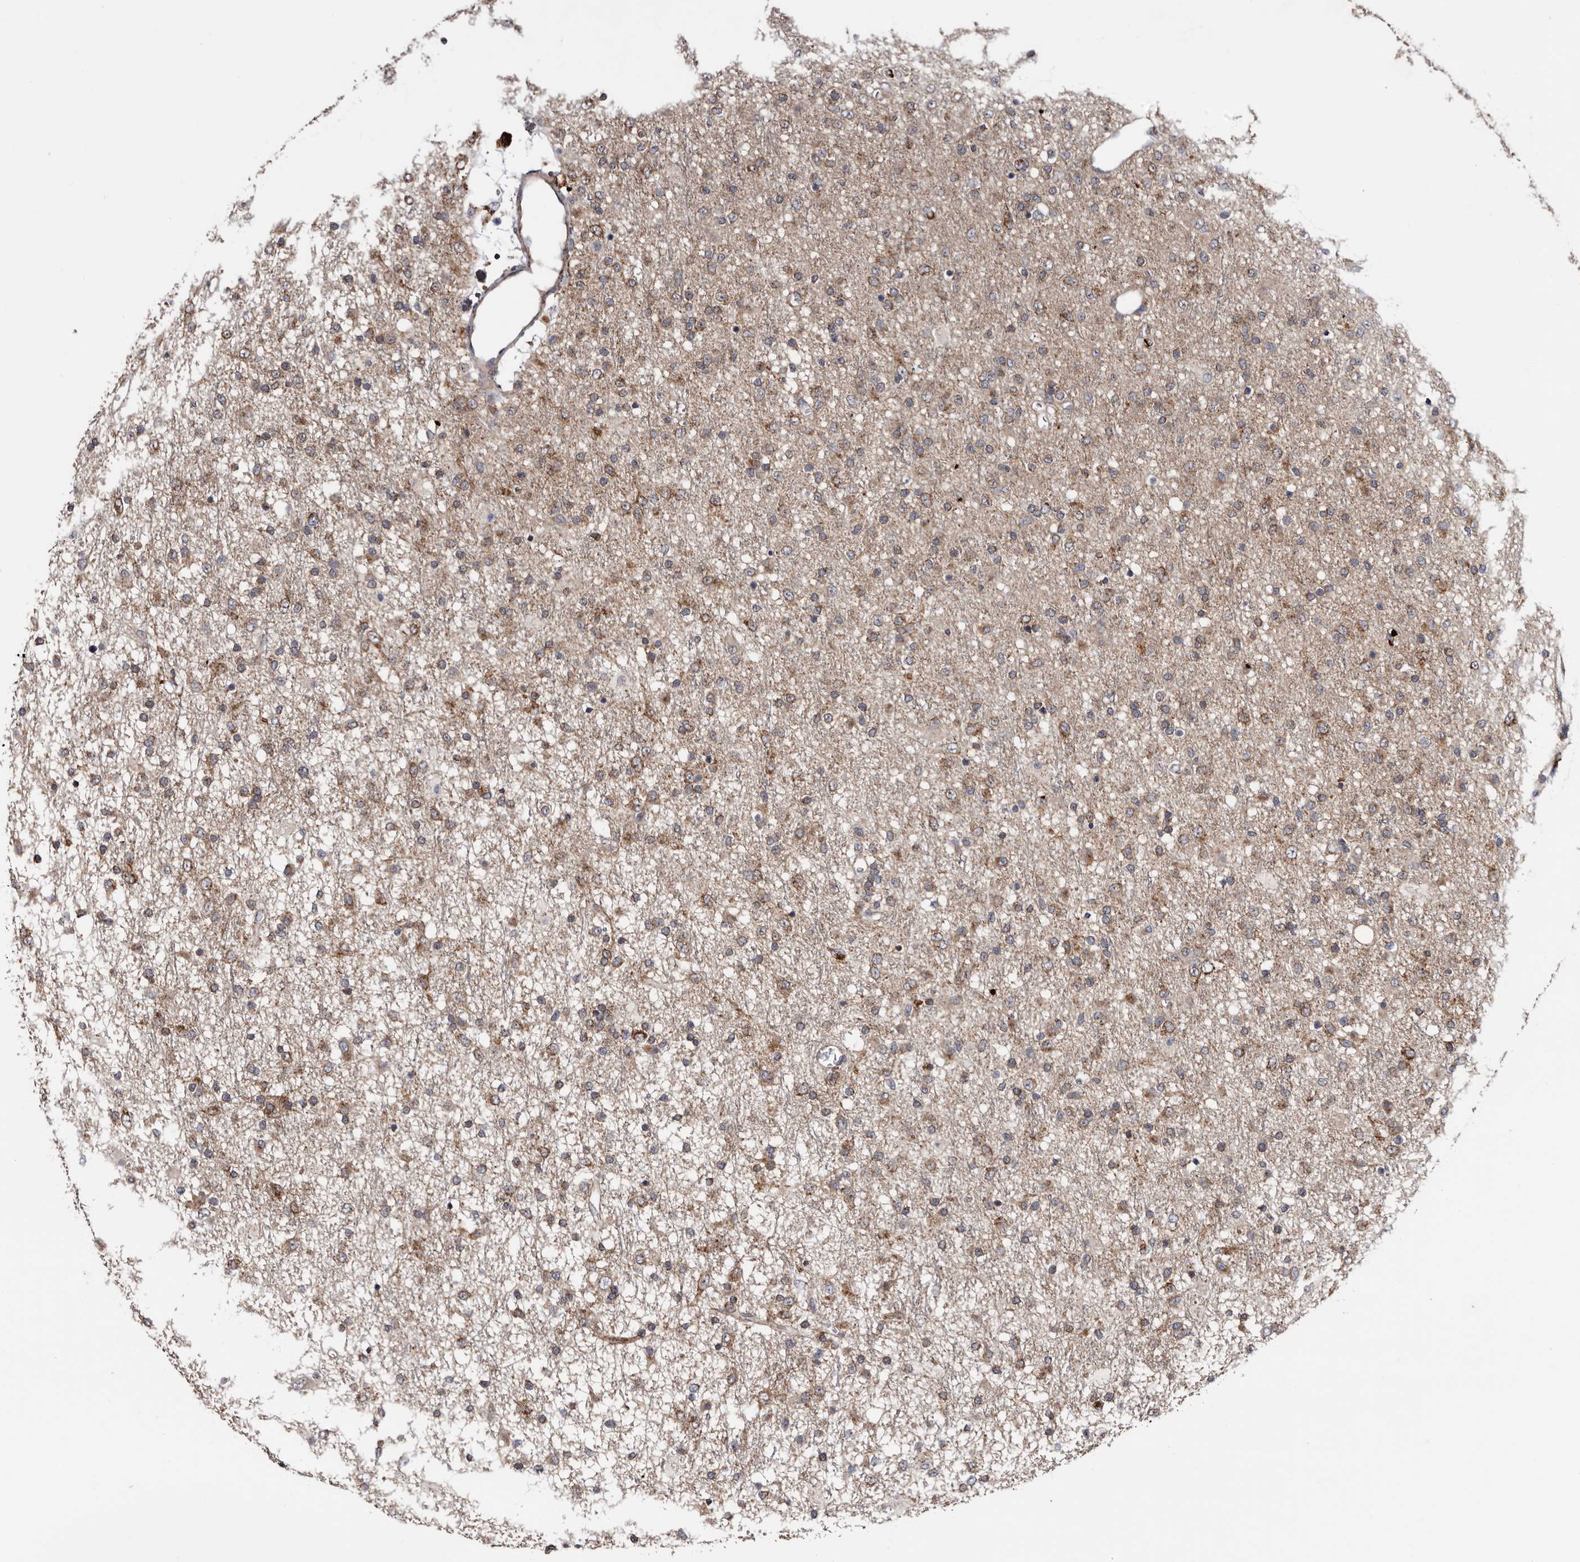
{"staining": {"intensity": "moderate", "quantity": "25%-75%", "location": "cytoplasmic/membranous"}, "tissue": "glioma", "cell_type": "Tumor cells", "image_type": "cancer", "snomed": [{"axis": "morphology", "description": "Glioma, malignant, Low grade"}, {"axis": "topography", "description": "Brain"}], "caption": "Immunohistochemical staining of malignant low-grade glioma demonstrates medium levels of moderate cytoplasmic/membranous positivity in approximately 25%-75% of tumor cells.", "gene": "ARMCX2", "patient": {"sex": "male", "age": 65}}